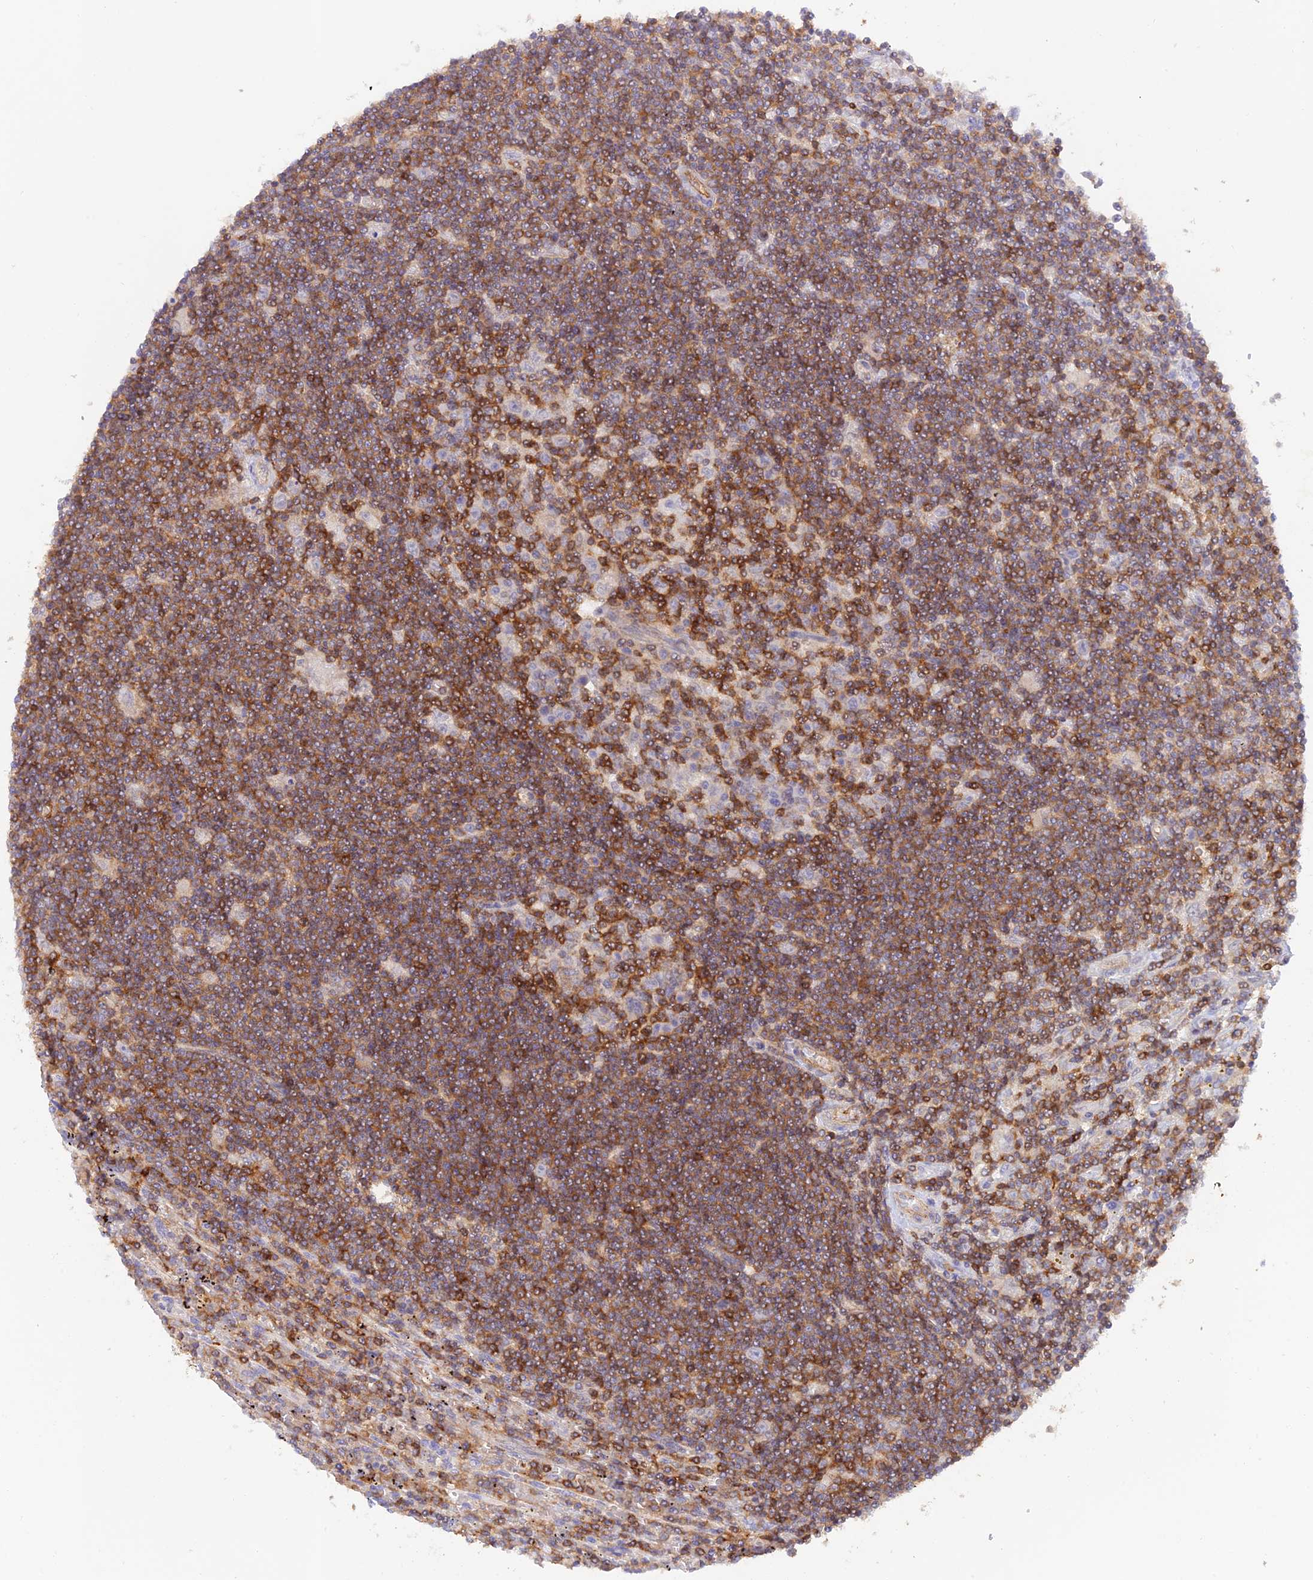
{"staining": {"intensity": "moderate", "quantity": ">75%", "location": "cytoplasmic/membranous"}, "tissue": "lymphoma", "cell_type": "Tumor cells", "image_type": "cancer", "snomed": [{"axis": "morphology", "description": "Malignant lymphoma, non-Hodgkin's type, Low grade"}, {"axis": "topography", "description": "Spleen"}], "caption": "A photomicrograph of human lymphoma stained for a protein exhibits moderate cytoplasmic/membranous brown staining in tumor cells.", "gene": "DENND1C", "patient": {"sex": "male", "age": 76}}